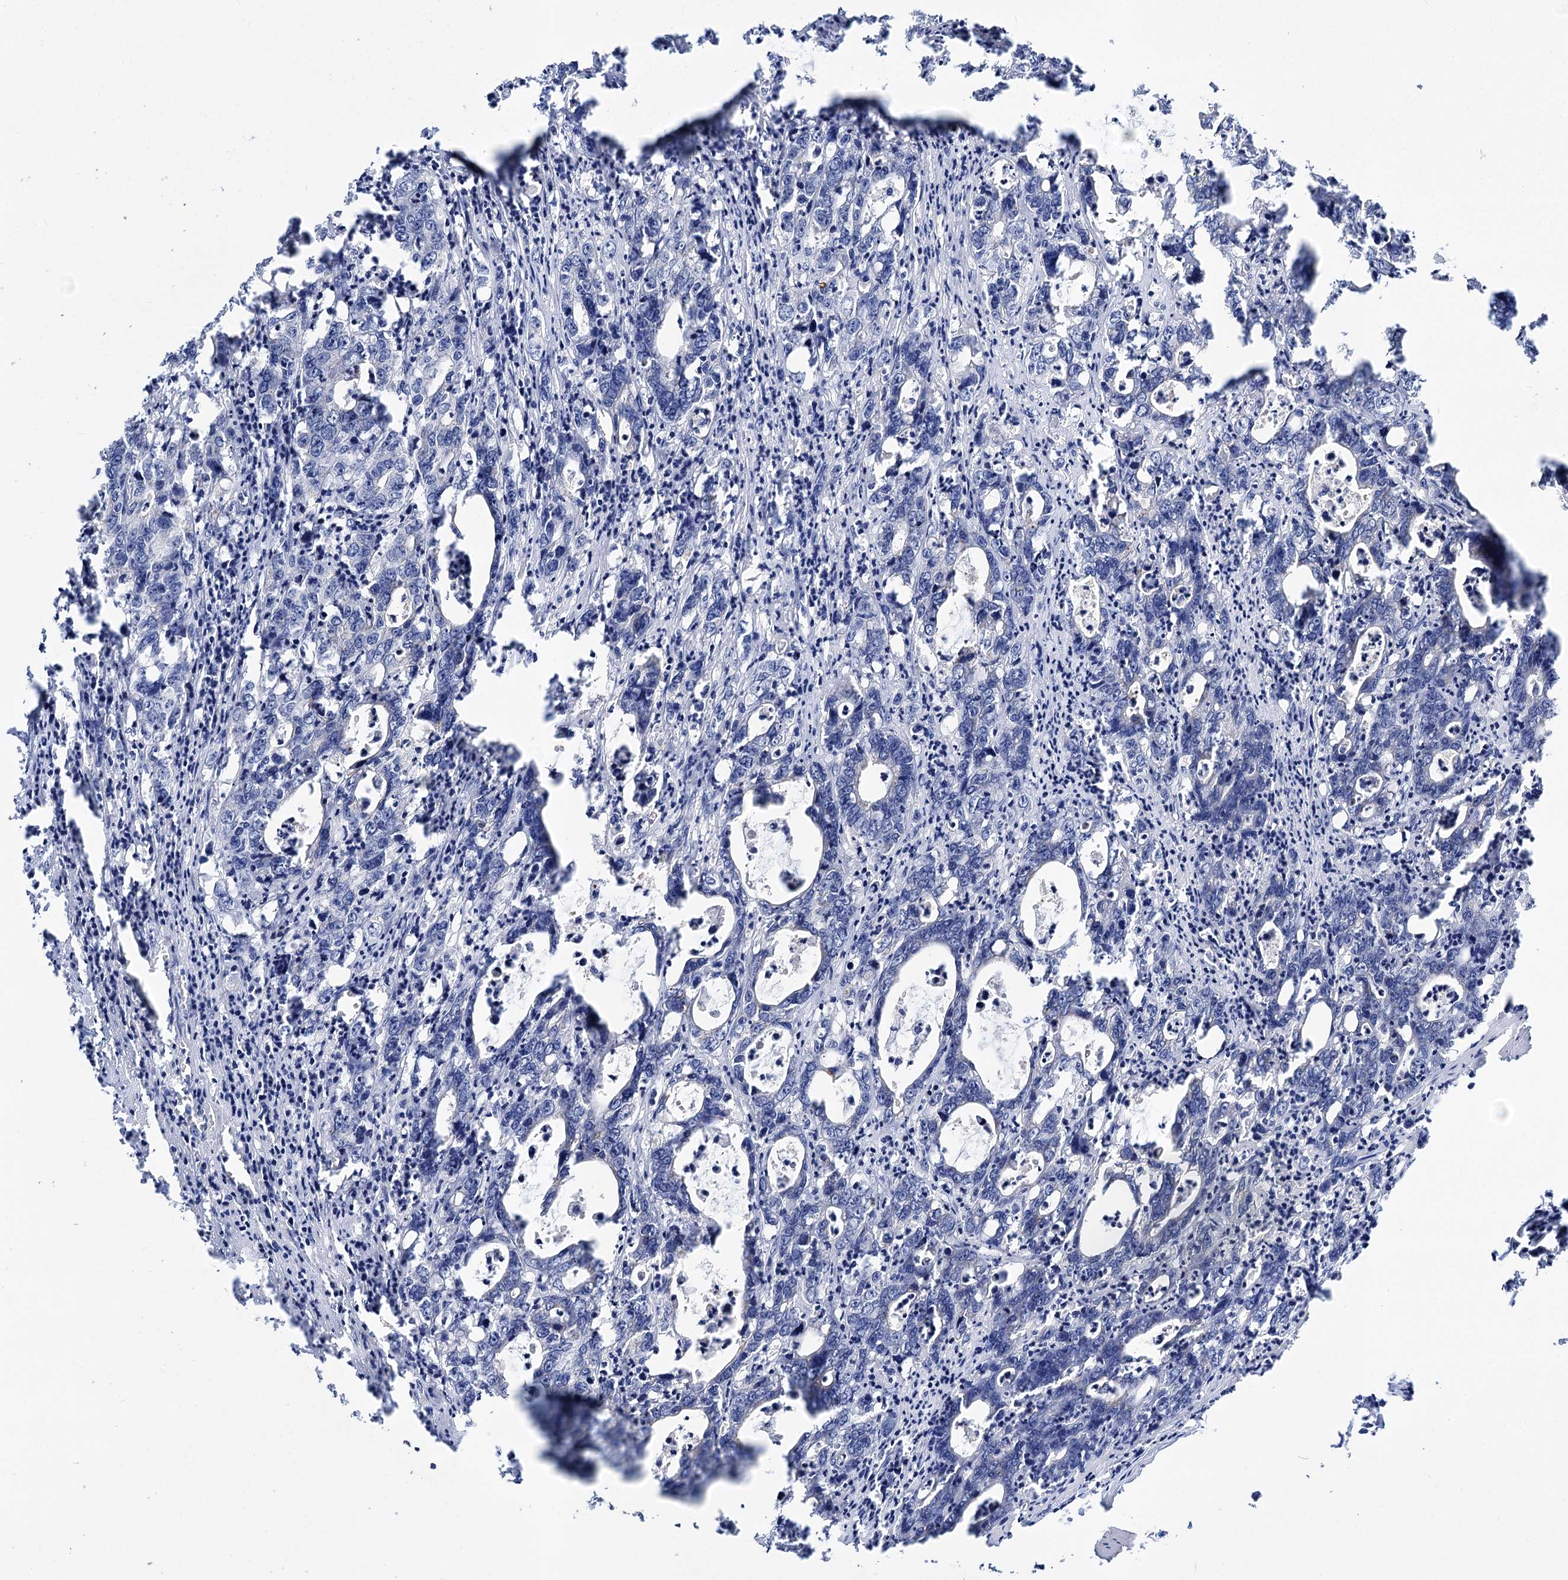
{"staining": {"intensity": "negative", "quantity": "none", "location": "none"}, "tissue": "colorectal cancer", "cell_type": "Tumor cells", "image_type": "cancer", "snomed": [{"axis": "morphology", "description": "Adenocarcinoma, NOS"}, {"axis": "topography", "description": "Colon"}], "caption": "IHC photomicrograph of adenocarcinoma (colorectal) stained for a protein (brown), which exhibits no staining in tumor cells. Nuclei are stained in blue.", "gene": "NUDCD2", "patient": {"sex": "female", "age": 75}}